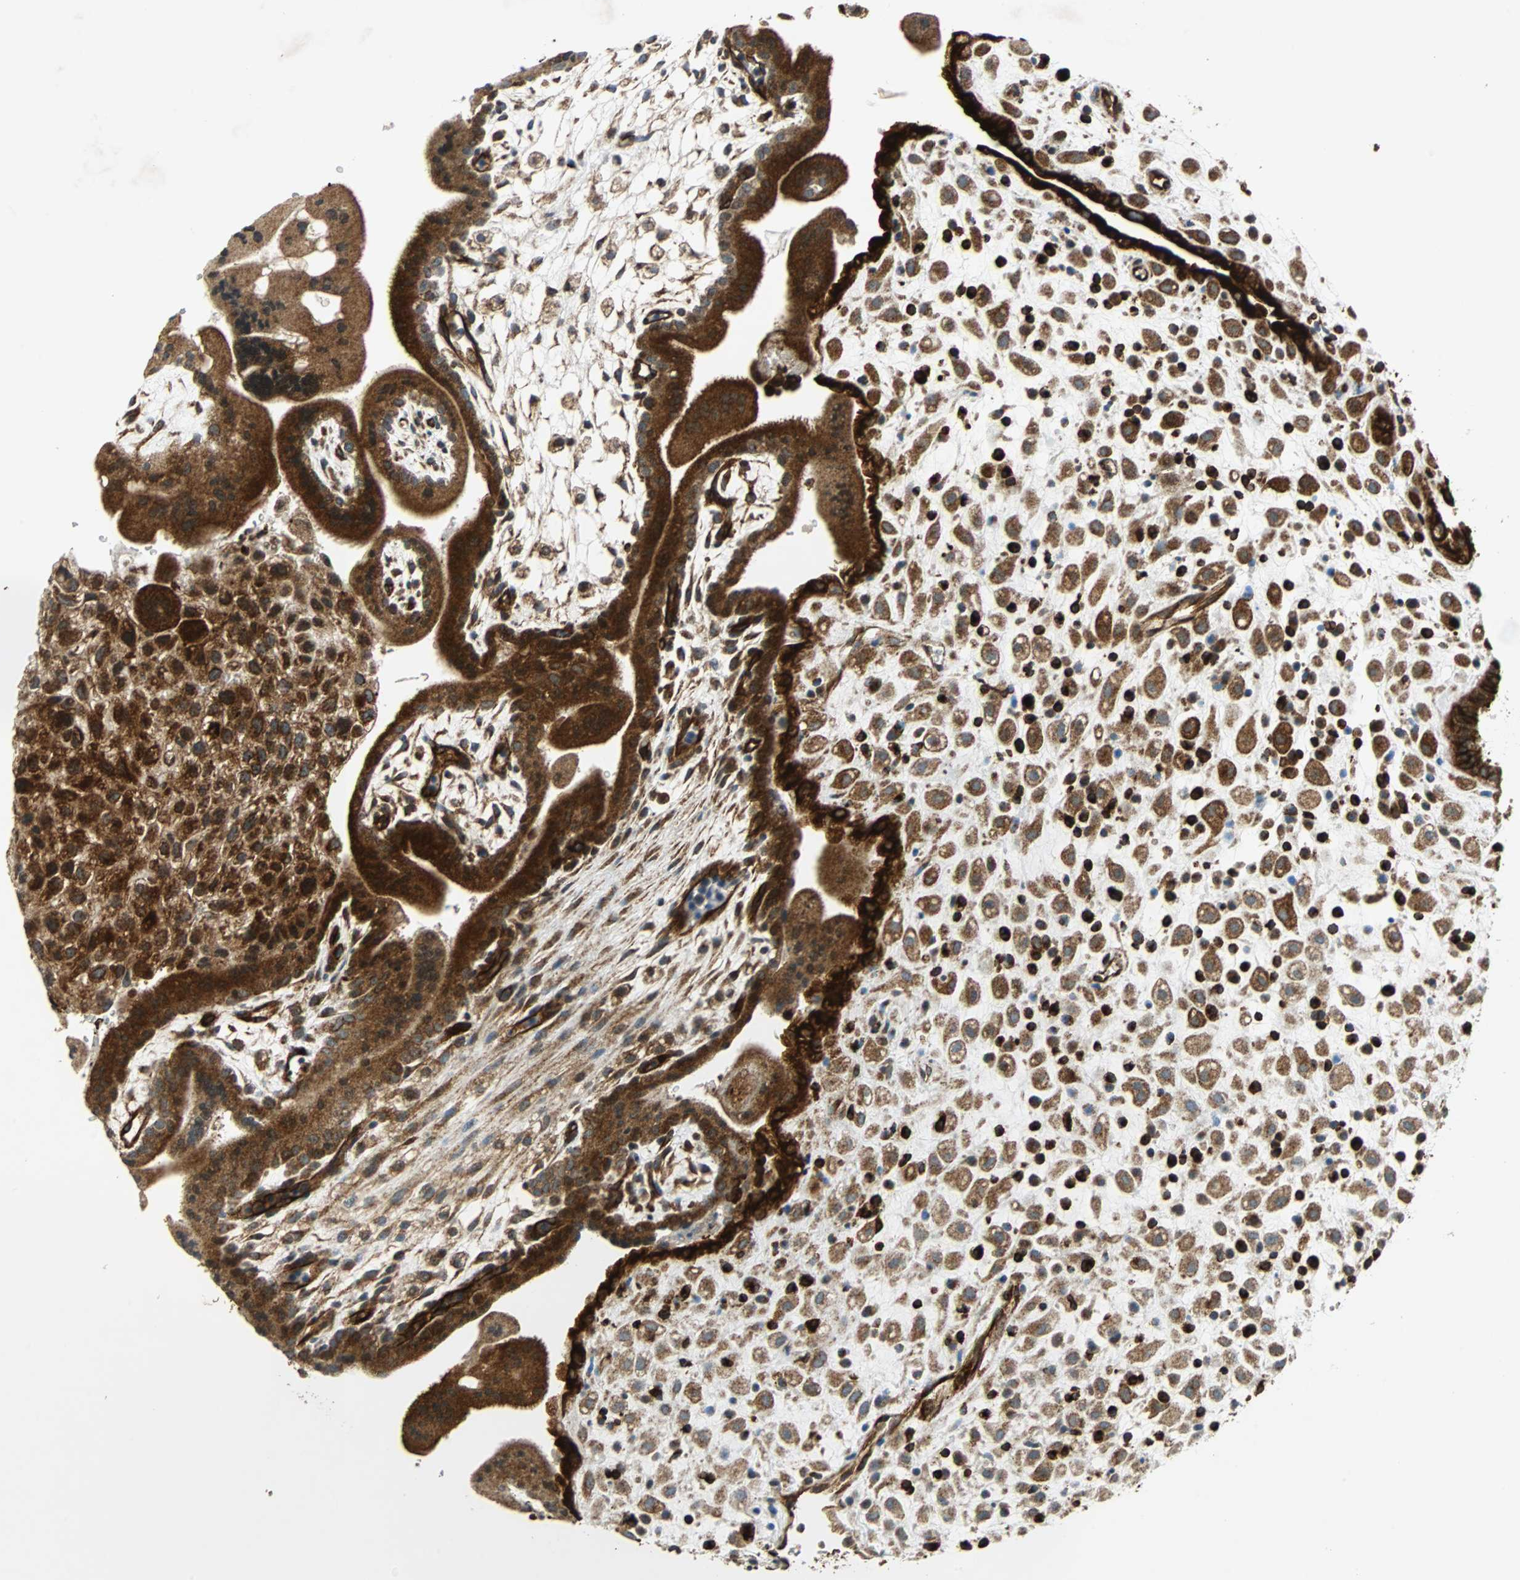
{"staining": {"intensity": "strong", "quantity": ">75%", "location": "cytoplasmic/membranous"}, "tissue": "placenta", "cell_type": "Decidual cells", "image_type": "normal", "snomed": [{"axis": "morphology", "description": "Normal tissue, NOS"}, {"axis": "topography", "description": "Placenta"}], "caption": "Strong cytoplasmic/membranous staining for a protein is present in about >75% of decidual cells of normal placenta using immunohistochemistry (IHC).", "gene": "TUBA4A", "patient": {"sex": "female", "age": 35}}